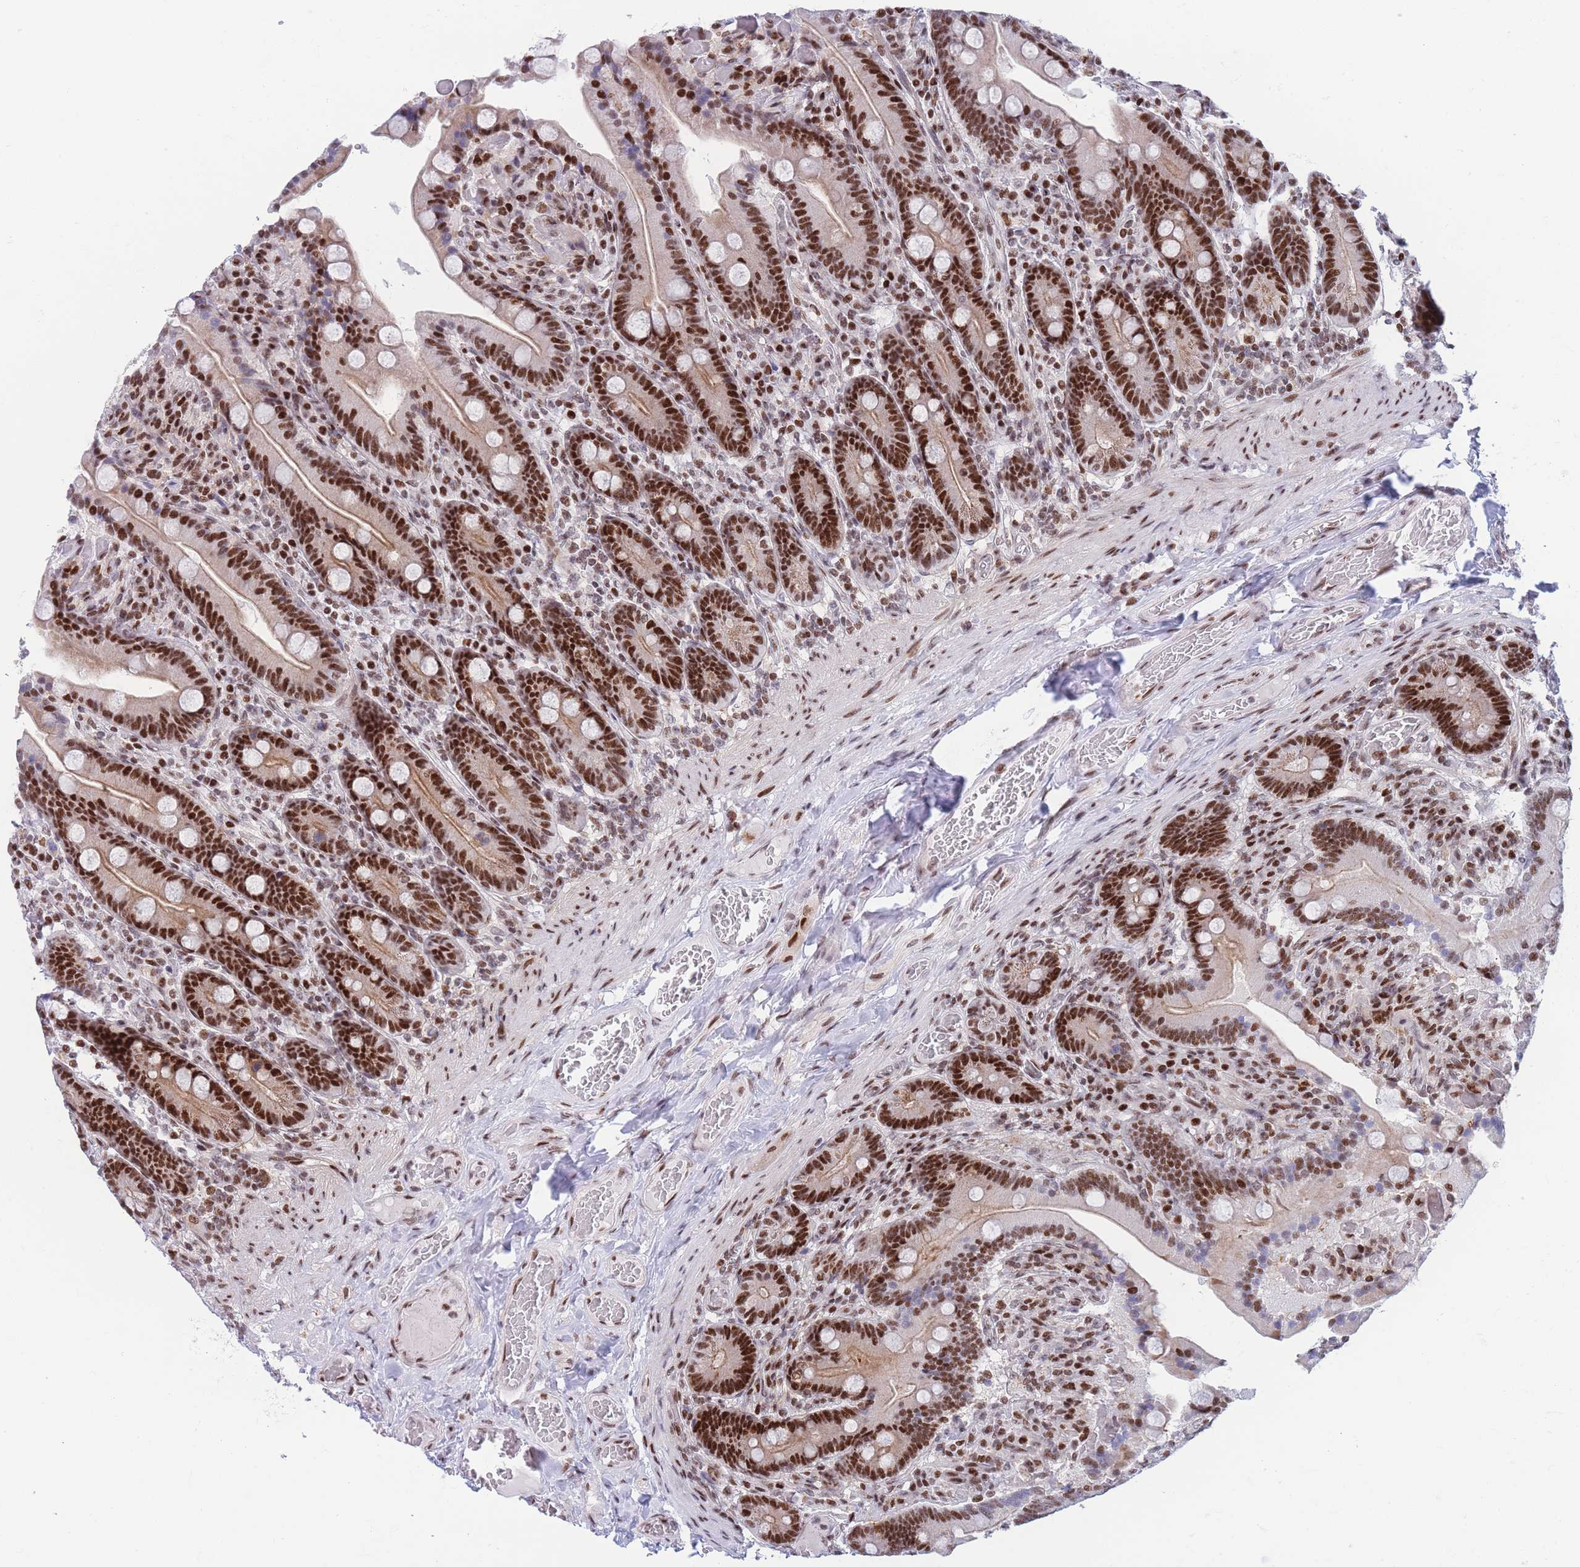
{"staining": {"intensity": "strong", "quantity": ">75%", "location": "nuclear"}, "tissue": "duodenum", "cell_type": "Glandular cells", "image_type": "normal", "snomed": [{"axis": "morphology", "description": "Normal tissue, NOS"}, {"axis": "topography", "description": "Duodenum"}], "caption": "Duodenum stained with immunohistochemistry (IHC) reveals strong nuclear staining in approximately >75% of glandular cells. The staining was performed using DAB (3,3'-diaminobenzidine), with brown indicating positive protein expression. Nuclei are stained blue with hematoxylin.", "gene": "DNAJC3", "patient": {"sex": "female", "age": 62}}